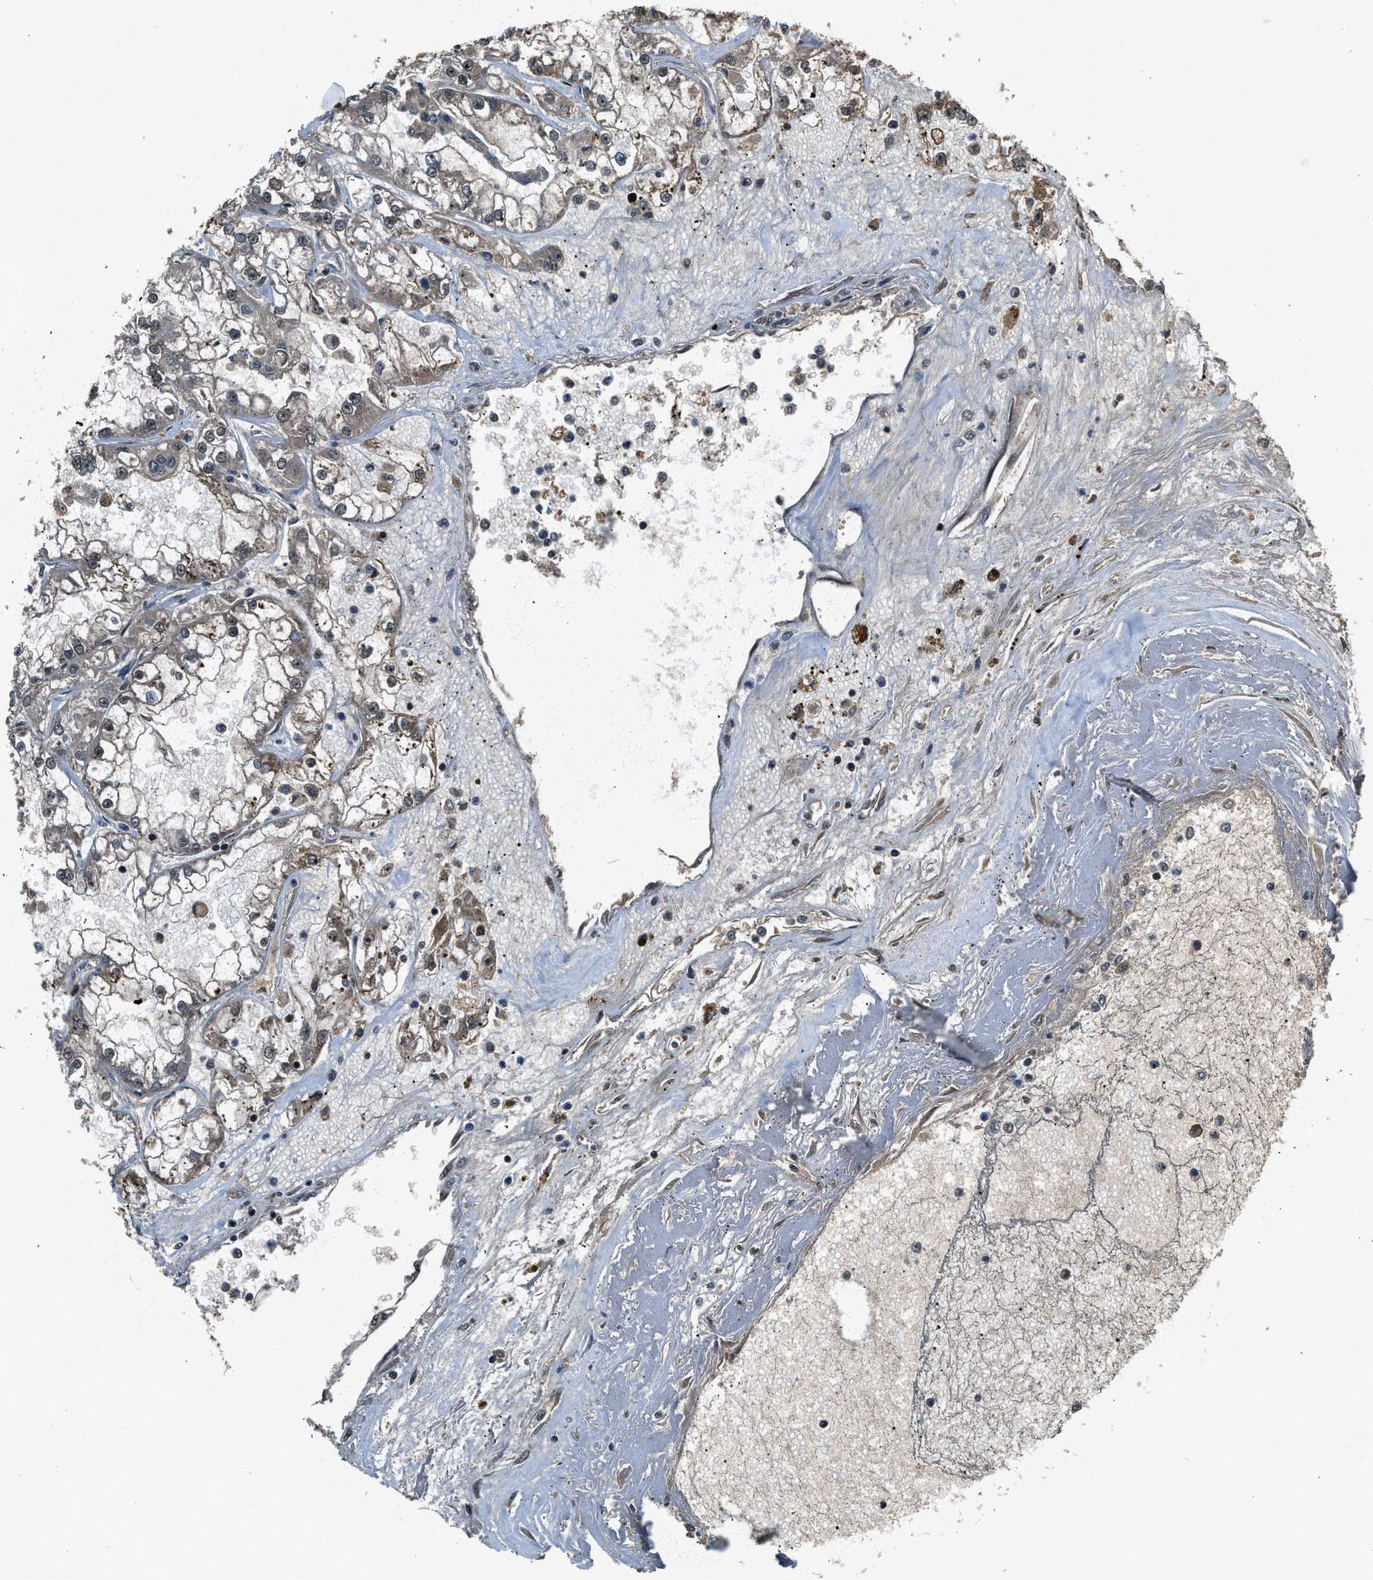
{"staining": {"intensity": "weak", "quantity": "25%-75%", "location": "cytoplasmic/membranous"}, "tissue": "renal cancer", "cell_type": "Tumor cells", "image_type": "cancer", "snomed": [{"axis": "morphology", "description": "Adenocarcinoma, NOS"}, {"axis": "topography", "description": "Kidney"}], "caption": "Adenocarcinoma (renal) stained with DAB (3,3'-diaminobenzidine) IHC exhibits low levels of weak cytoplasmic/membranous expression in about 25%-75% of tumor cells.", "gene": "SLC15A4", "patient": {"sex": "female", "age": 52}}